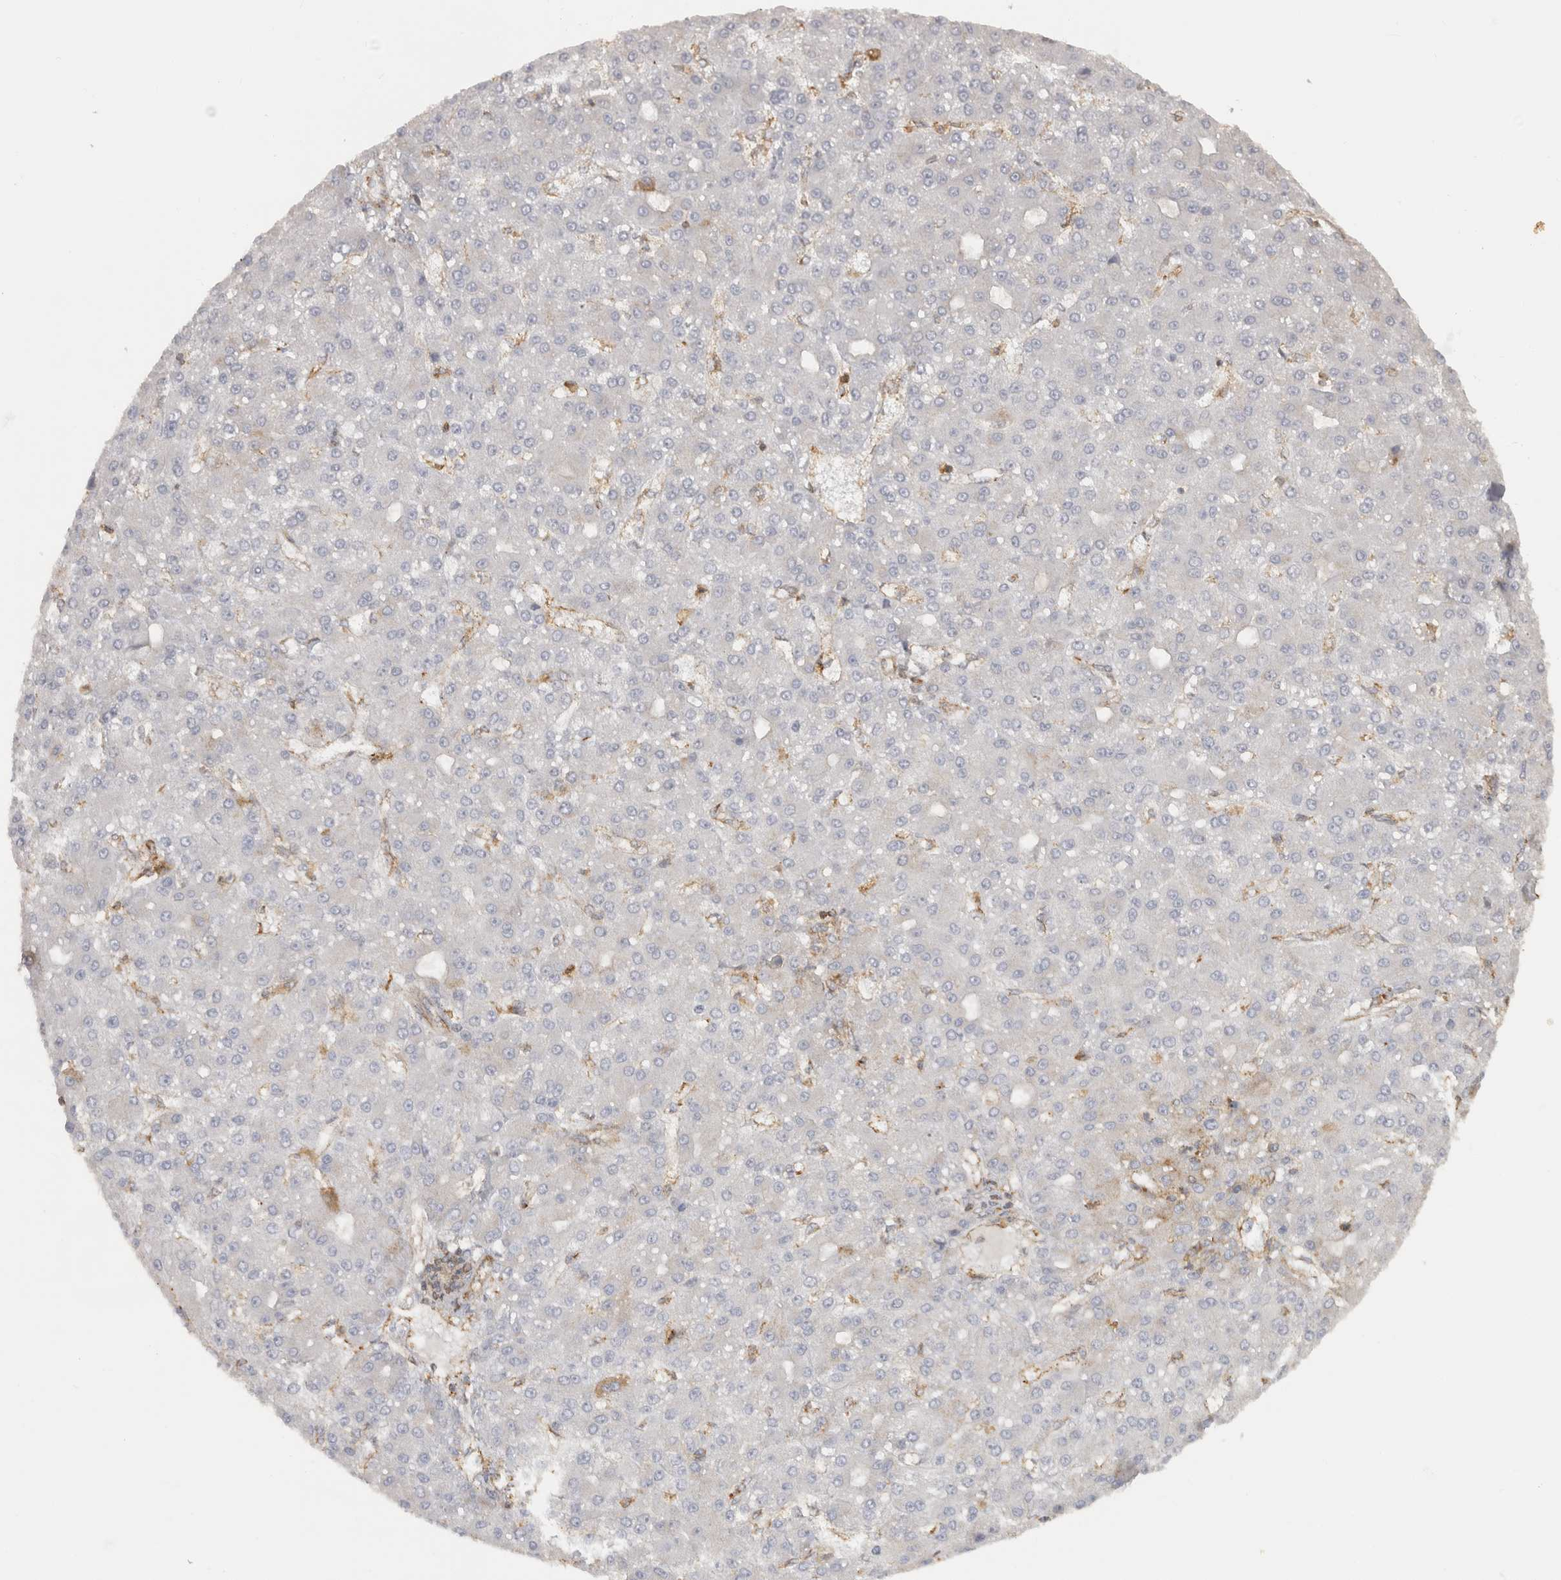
{"staining": {"intensity": "negative", "quantity": "none", "location": "none"}, "tissue": "liver cancer", "cell_type": "Tumor cells", "image_type": "cancer", "snomed": [{"axis": "morphology", "description": "Carcinoma, Hepatocellular, NOS"}, {"axis": "topography", "description": "Liver"}], "caption": "DAB (3,3'-diaminobenzidine) immunohistochemical staining of hepatocellular carcinoma (liver) reveals no significant positivity in tumor cells.", "gene": "HLA-E", "patient": {"sex": "male", "age": 67}}